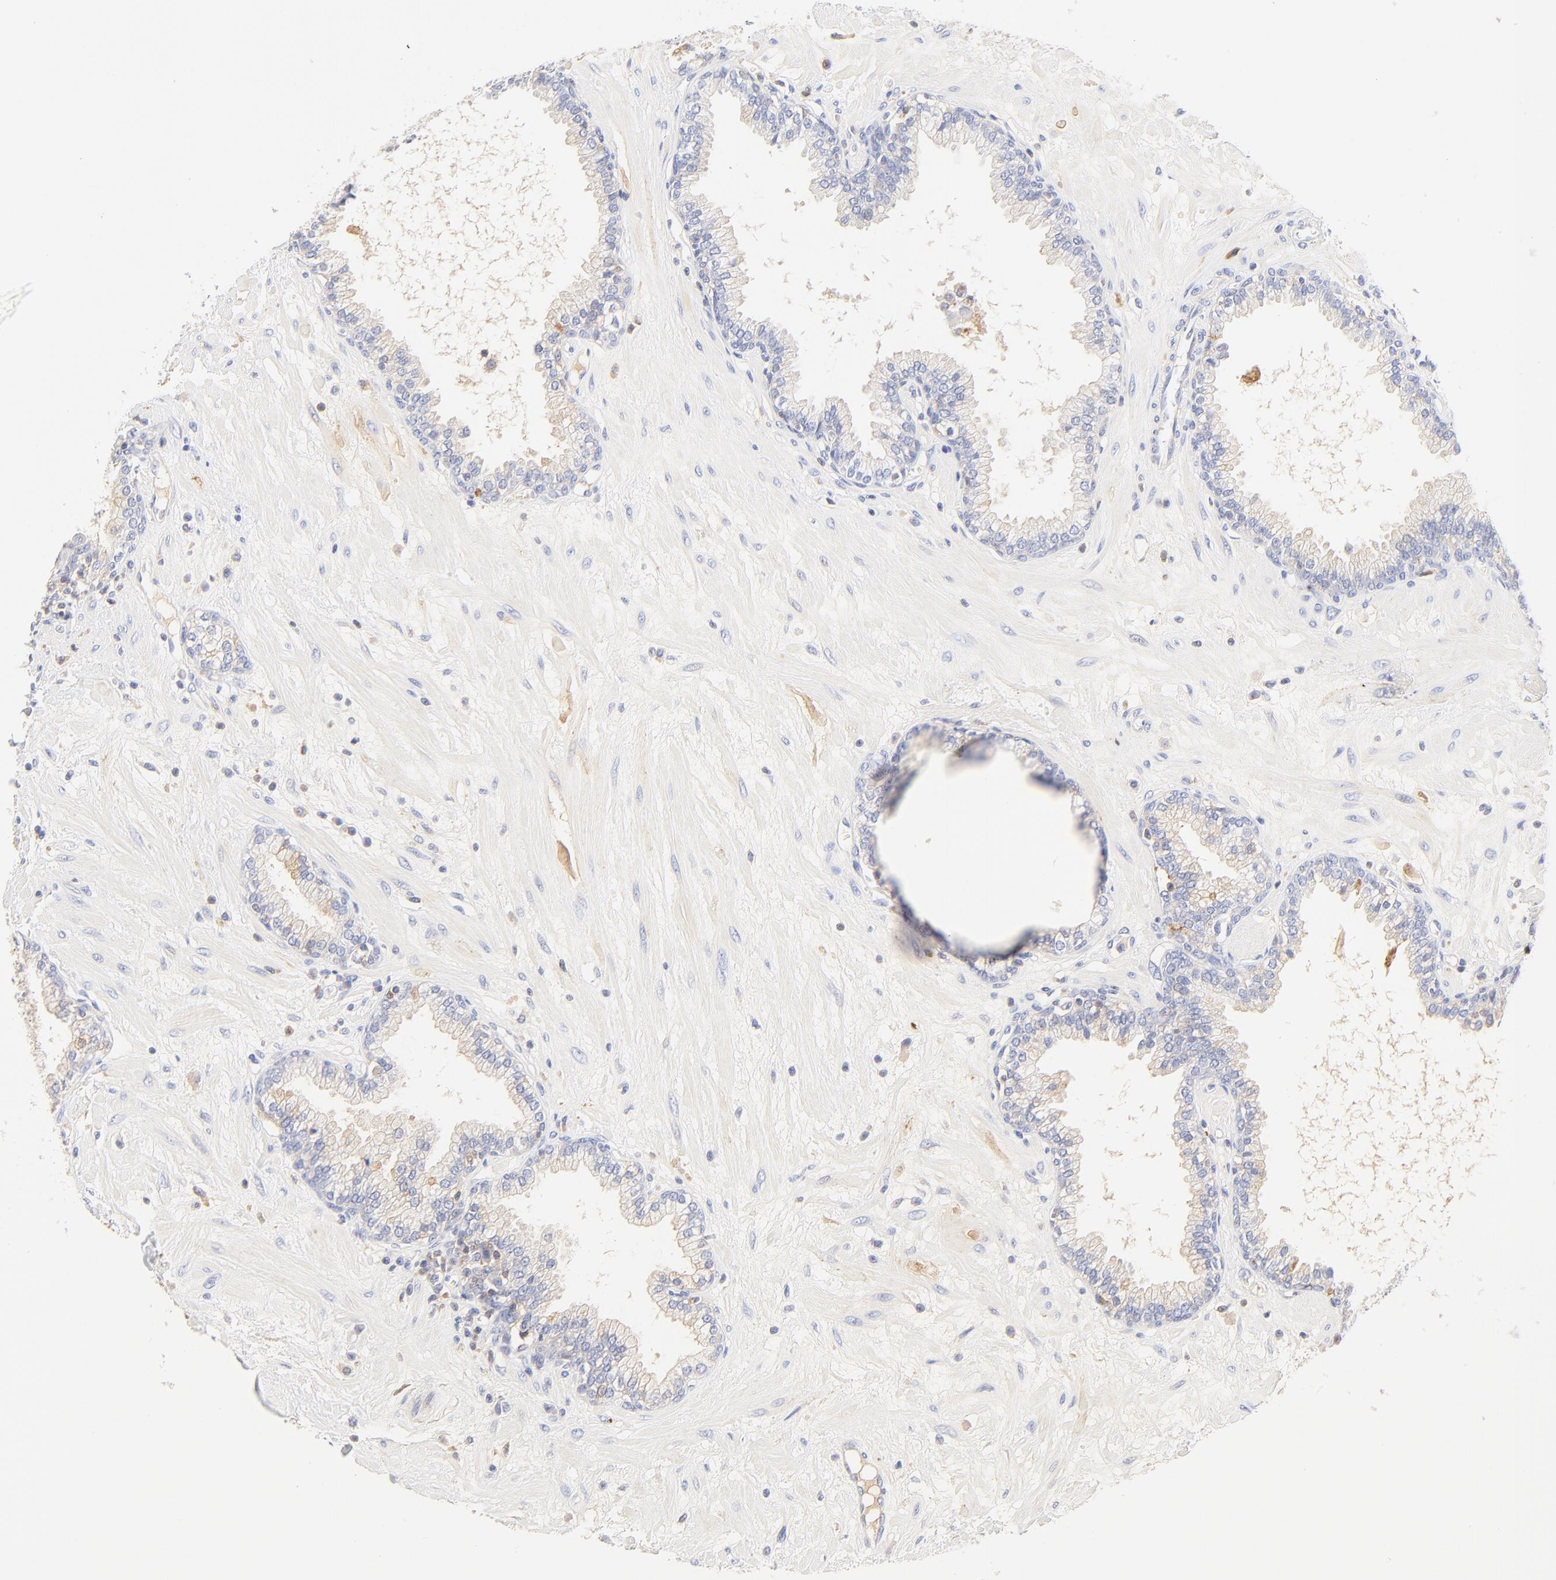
{"staining": {"intensity": "negative", "quantity": "none", "location": "none"}, "tissue": "prostate", "cell_type": "Glandular cells", "image_type": "normal", "snomed": [{"axis": "morphology", "description": "Normal tissue, NOS"}, {"axis": "topography", "description": "Prostate"}], "caption": "Protein analysis of unremarkable prostate reveals no significant positivity in glandular cells.", "gene": "MDGA2", "patient": {"sex": "male", "age": 64}}